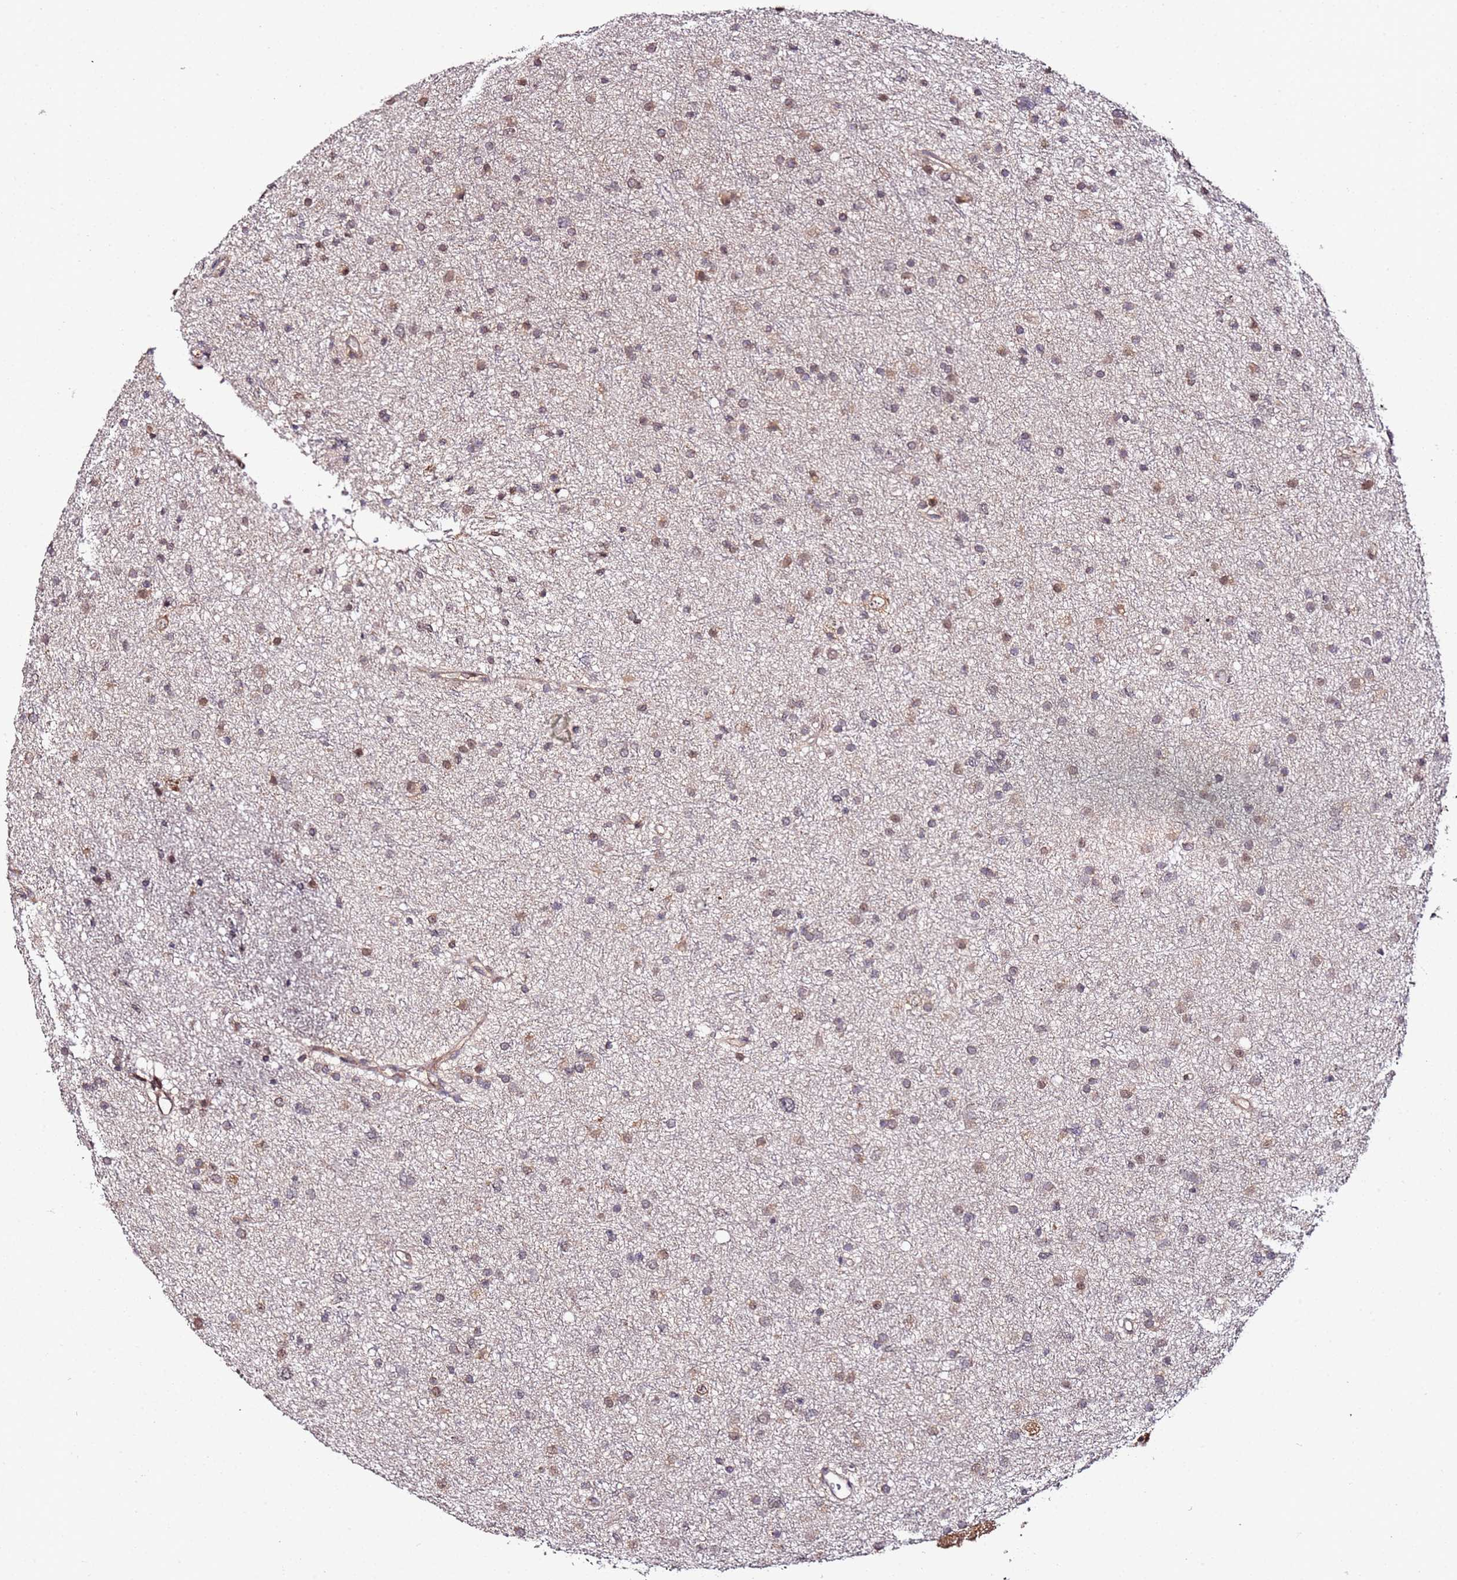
{"staining": {"intensity": "moderate", "quantity": "25%-75%", "location": "cytoplasmic/membranous"}, "tissue": "glioma", "cell_type": "Tumor cells", "image_type": "cancer", "snomed": [{"axis": "morphology", "description": "Glioma, malignant, Low grade"}, {"axis": "topography", "description": "Cerebral cortex"}], "caption": "IHC of glioma reveals medium levels of moderate cytoplasmic/membranous positivity in approximately 25%-75% of tumor cells.", "gene": "TP53AIP1", "patient": {"sex": "female", "age": 39}}